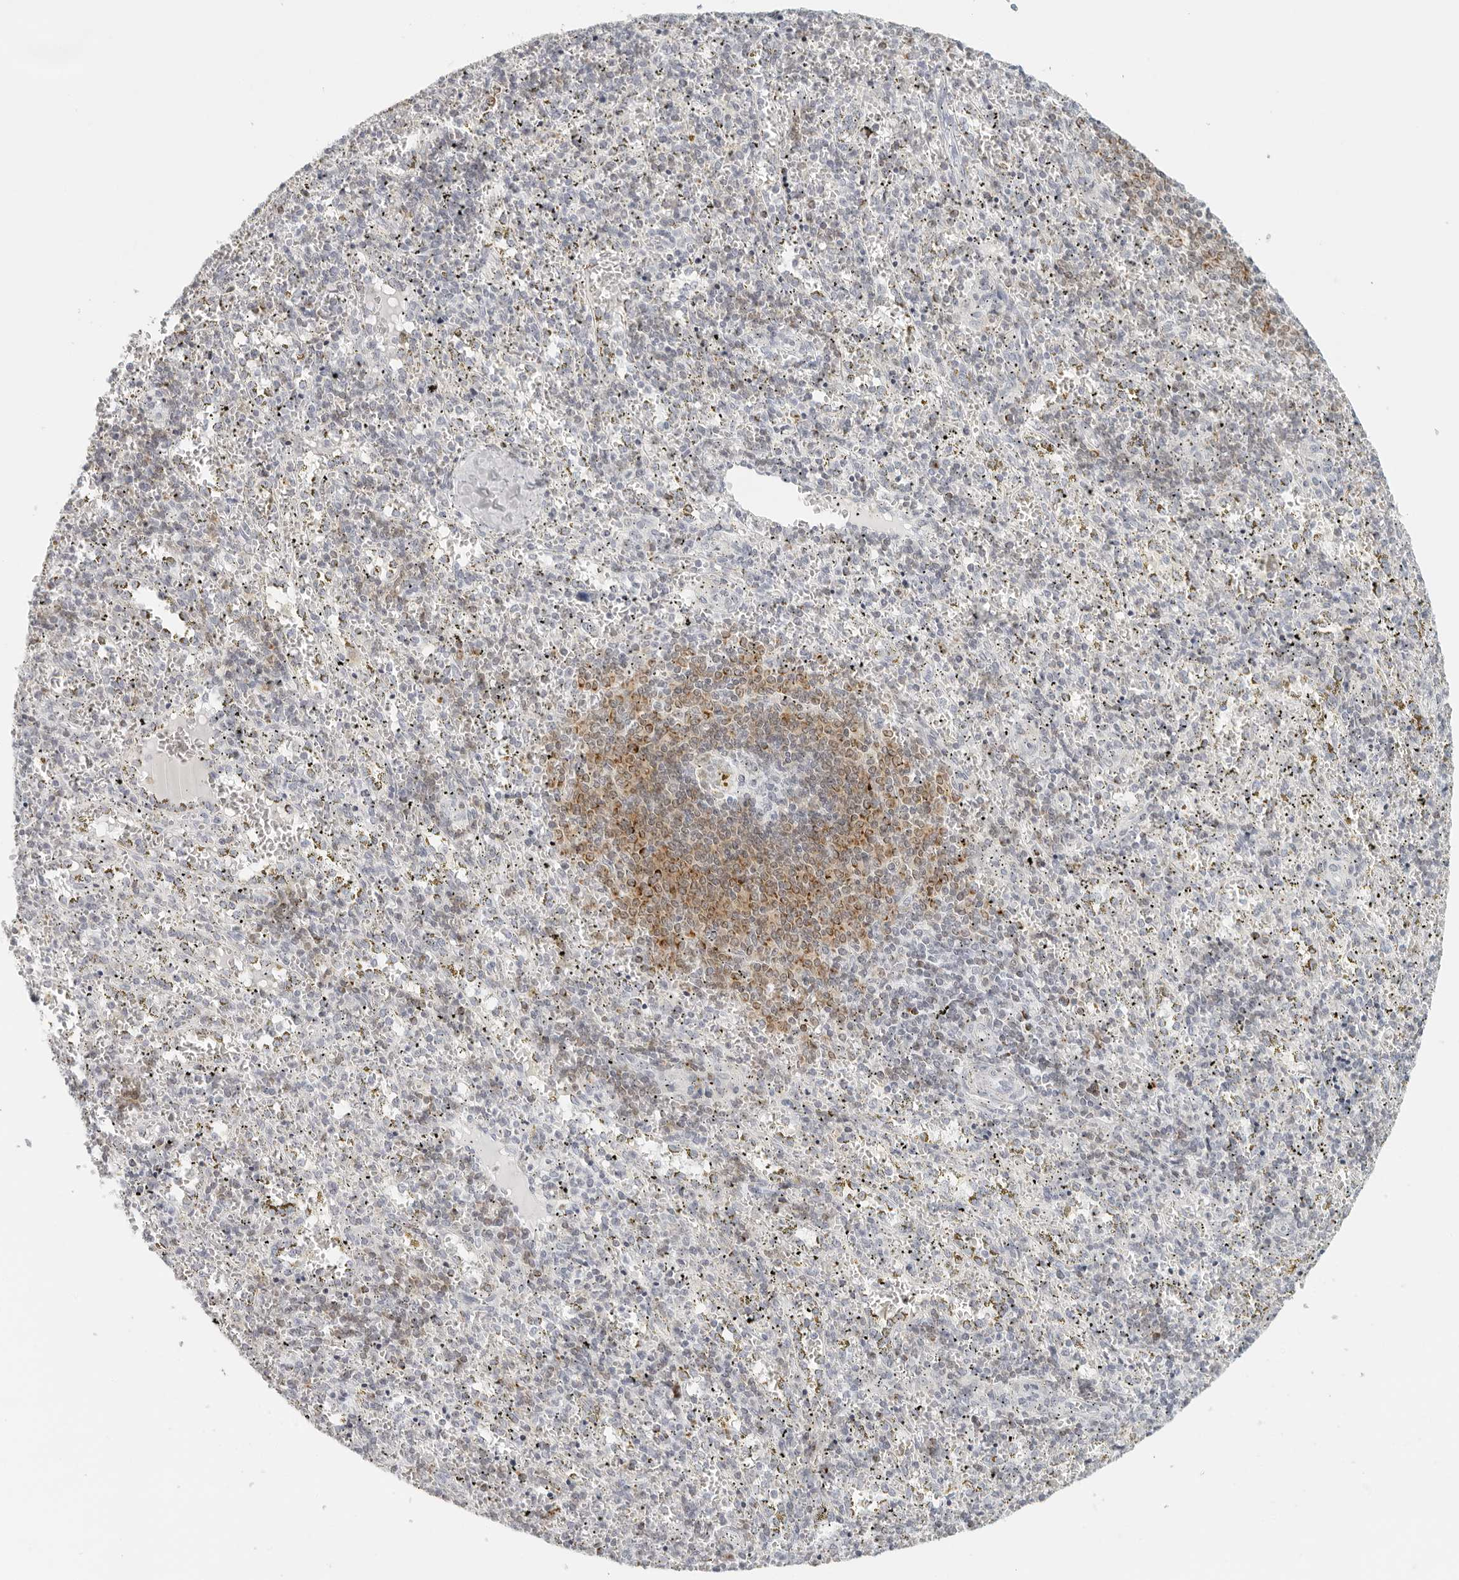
{"staining": {"intensity": "negative", "quantity": "none", "location": "none"}, "tissue": "spleen", "cell_type": "Cells in red pulp", "image_type": "normal", "snomed": [{"axis": "morphology", "description": "Normal tissue, NOS"}, {"axis": "topography", "description": "Spleen"}], "caption": "Immunohistochemistry histopathology image of unremarkable spleen: human spleen stained with DAB exhibits no significant protein positivity in cells in red pulp.", "gene": "RPS6KC1", "patient": {"sex": "male", "age": 11}}